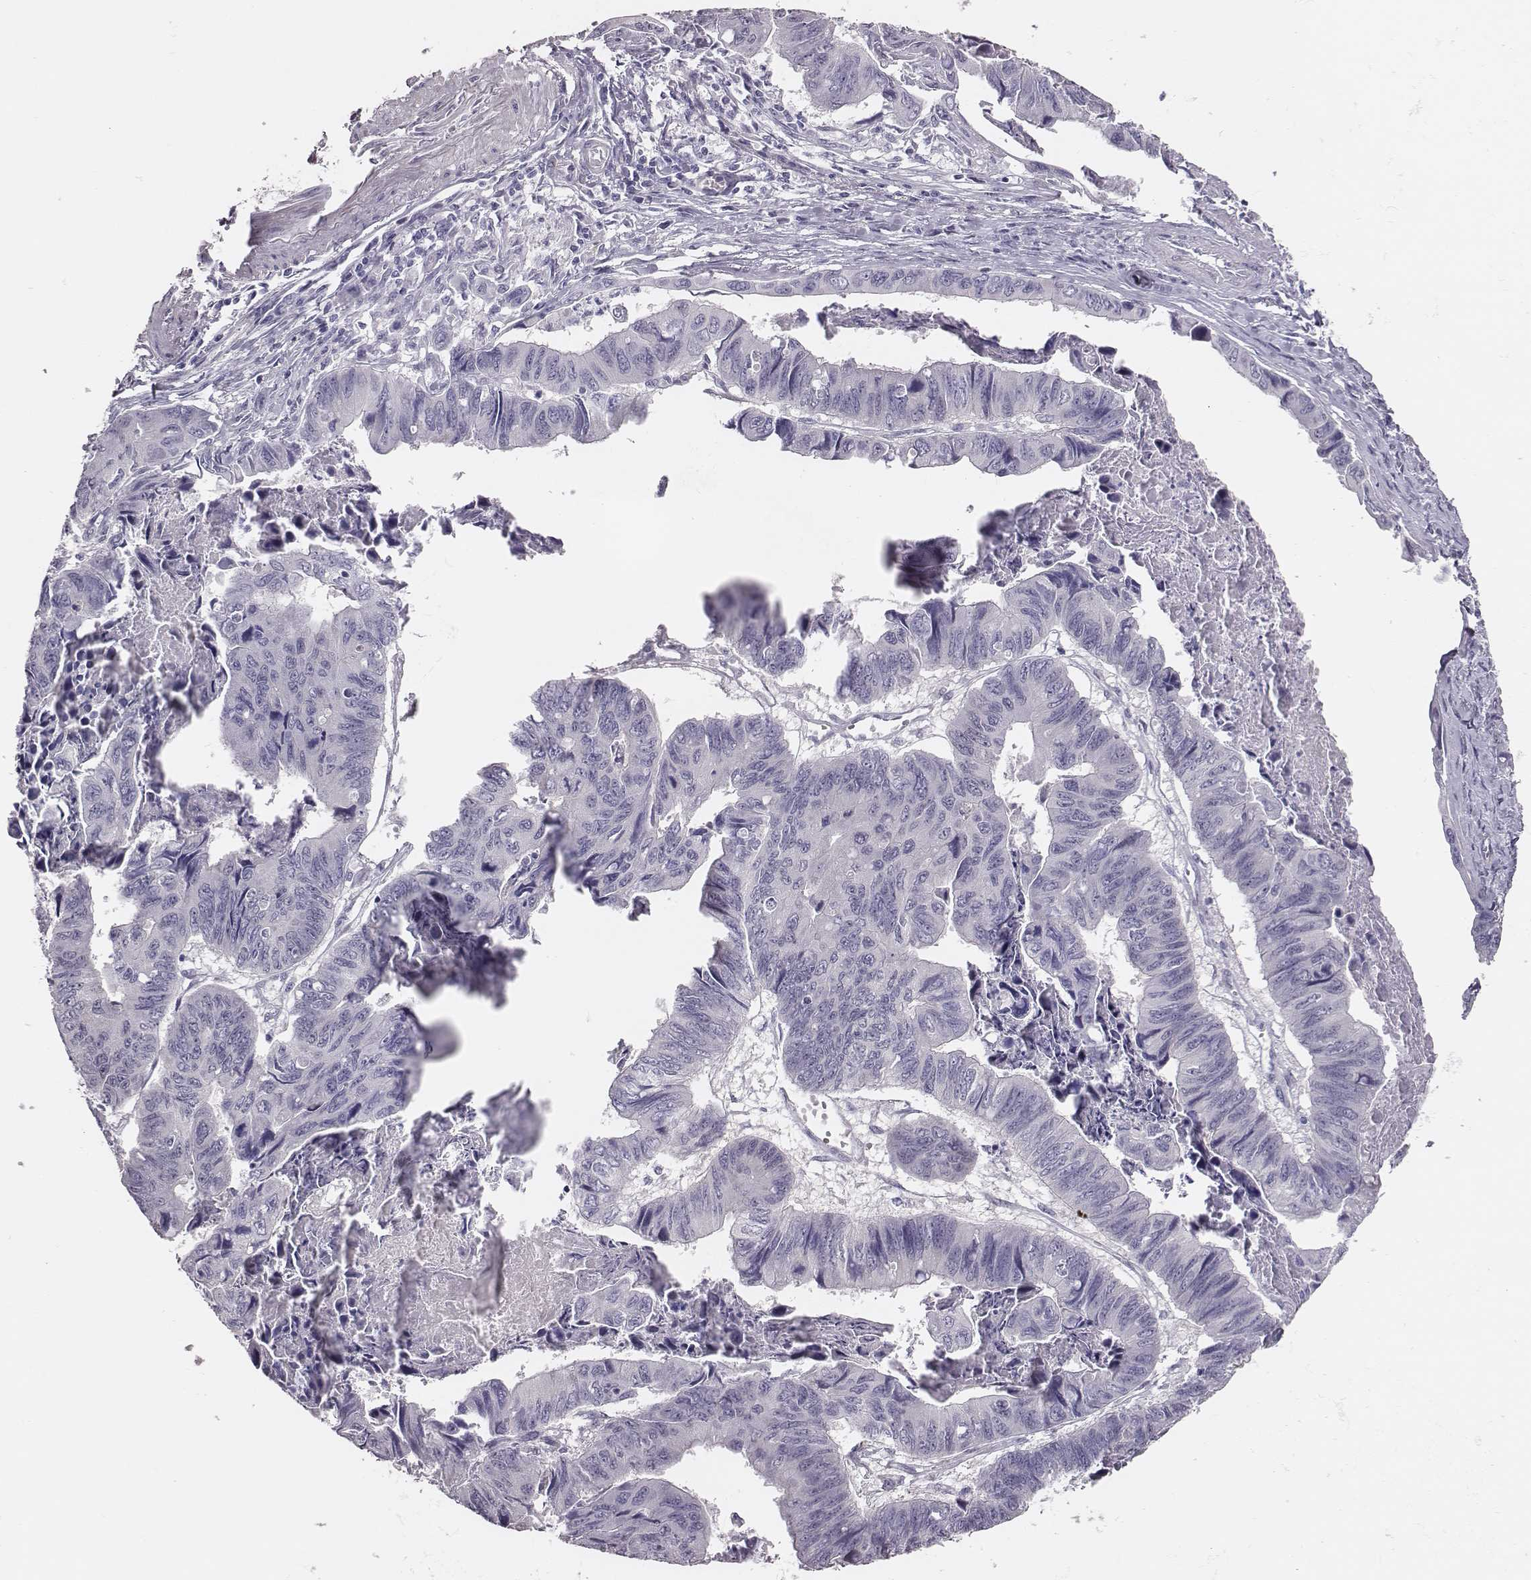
{"staining": {"intensity": "negative", "quantity": "none", "location": "none"}, "tissue": "stomach cancer", "cell_type": "Tumor cells", "image_type": "cancer", "snomed": [{"axis": "morphology", "description": "Adenocarcinoma, NOS"}, {"axis": "topography", "description": "Stomach, lower"}], "caption": "Immunohistochemistry of stomach cancer (adenocarcinoma) demonstrates no positivity in tumor cells.", "gene": "SCML2", "patient": {"sex": "male", "age": 77}}